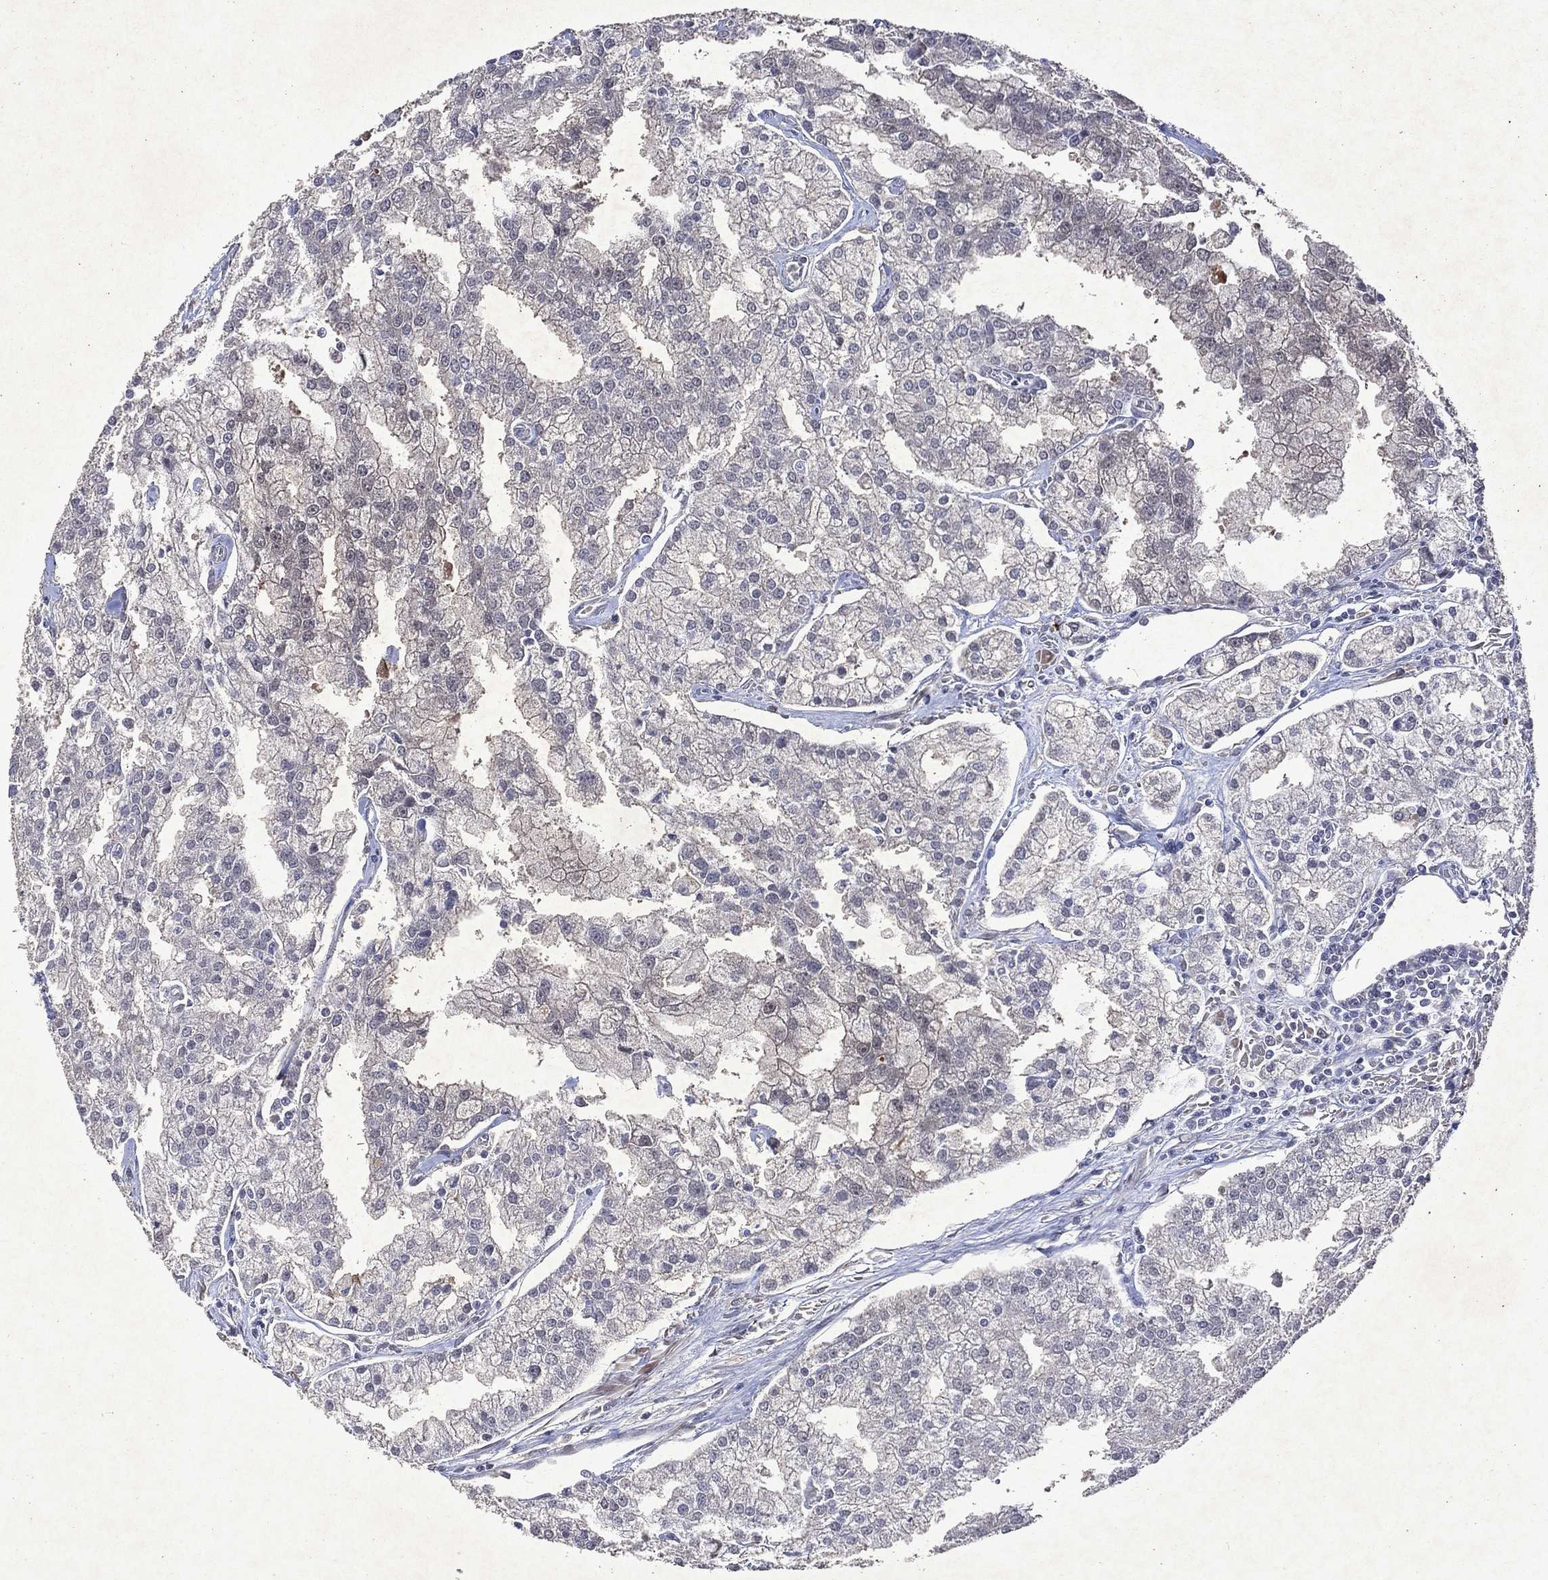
{"staining": {"intensity": "weak", "quantity": "<25%", "location": "cytoplasmic/membranous"}, "tissue": "prostate cancer", "cell_type": "Tumor cells", "image_type": "cancer", "snomed": [{"axis": "morphology", "description": "Adenocarcinoma, NOS"}, {"axis": "topography", "description": "Prostate"}], "caption": "This is an IHC photomicrograph of human prostate adenocarcinoma. There is no staining in tumor cells.", "gene": "MTAP", "patient": {"sex": "male", "age": 70}}